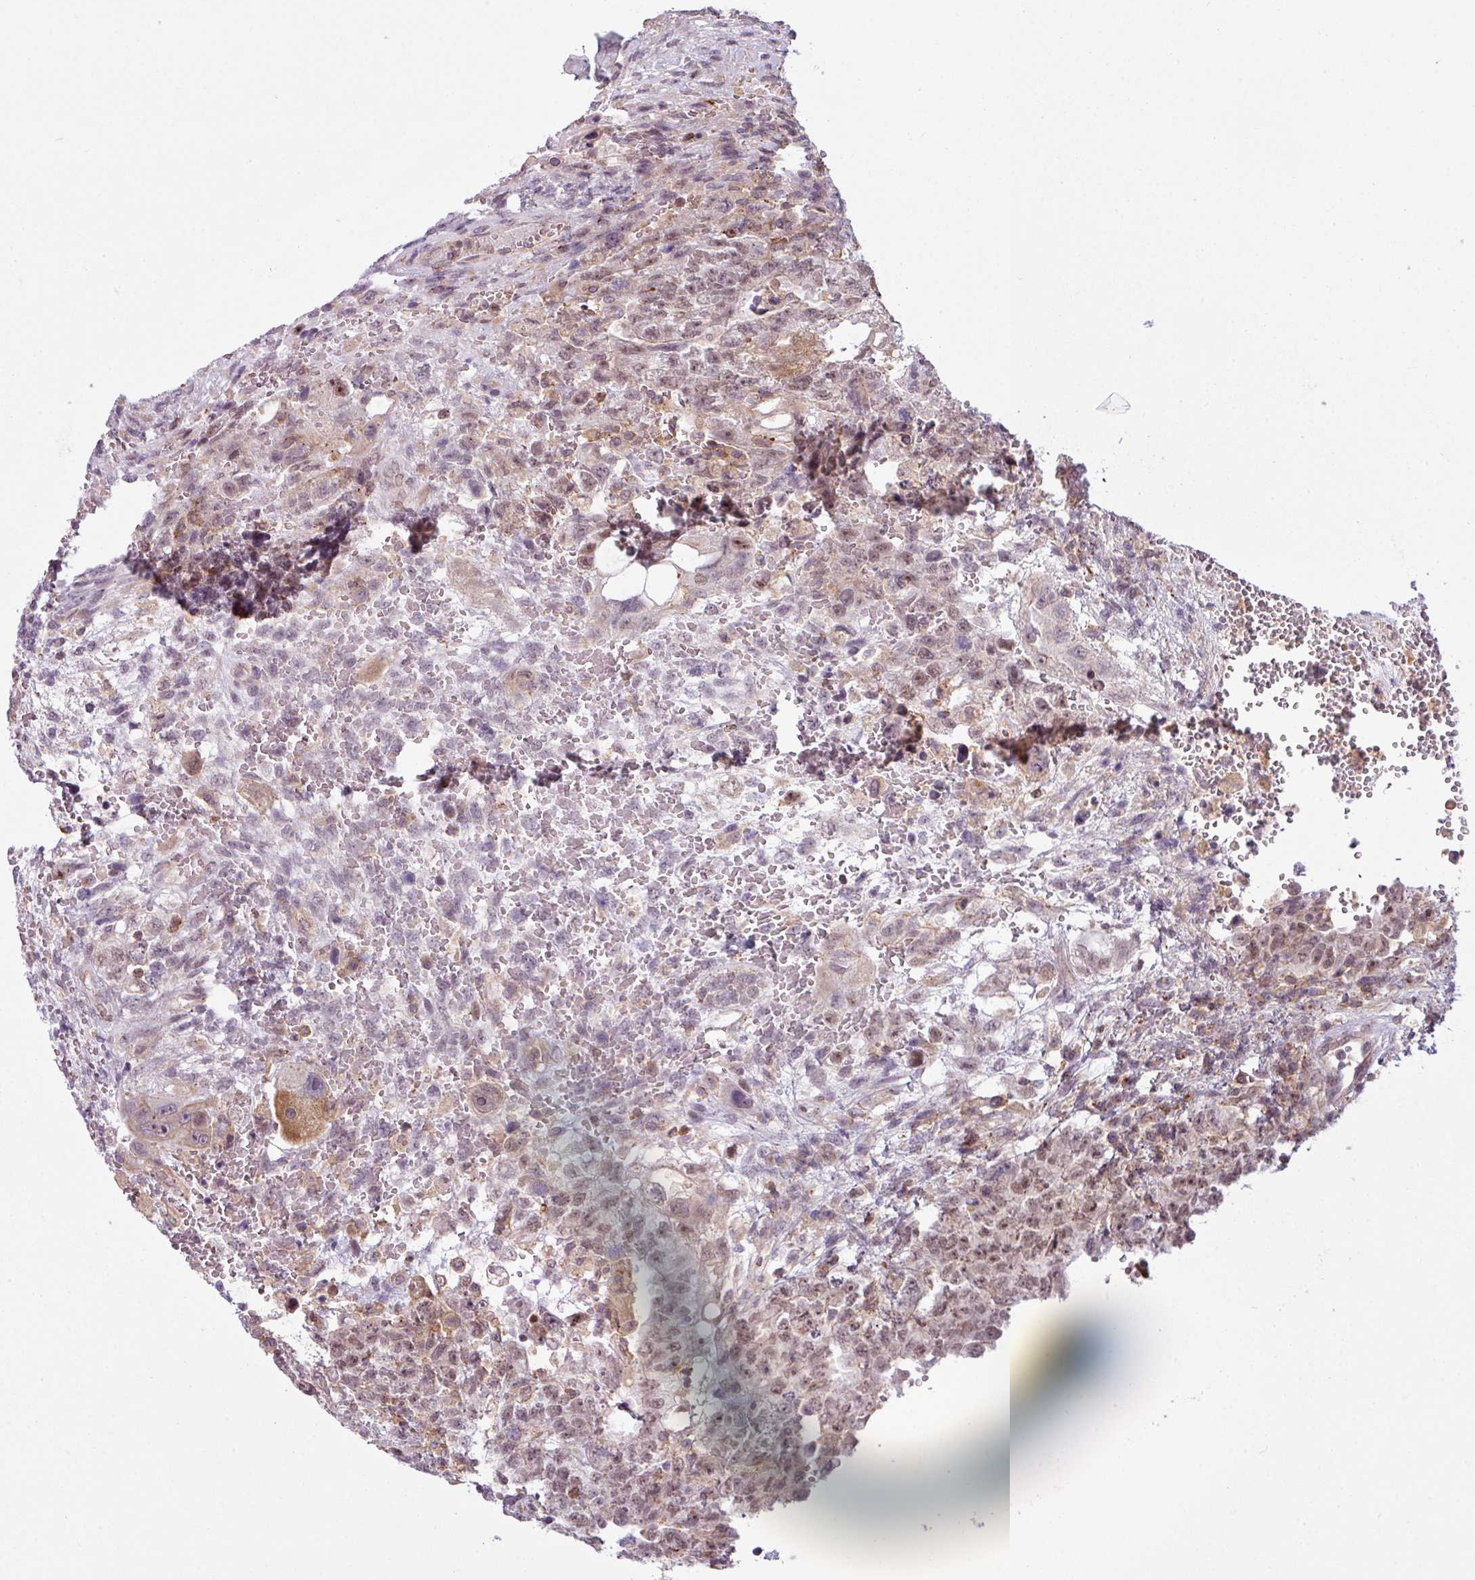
{"staining": {"intensity": "moderate", "quantity": "<25%", "location": "nuclear"}, "tissue": "testis cancer", "cell_type": "Tumor cells", "image_type": "cancer", "snomed": [{"axis": "morphology", "description": "Carcinoma, Embryonal, NOS"}, {"axis": "topography", "description": "Testis"}], "caption": "The immunohistochemical stain highlights moderate nuclear positivity in tumor cells of testis cancer tissue.", "gene": "ZC2HC1C", "patient": {"sex": "male", "age": 26}}